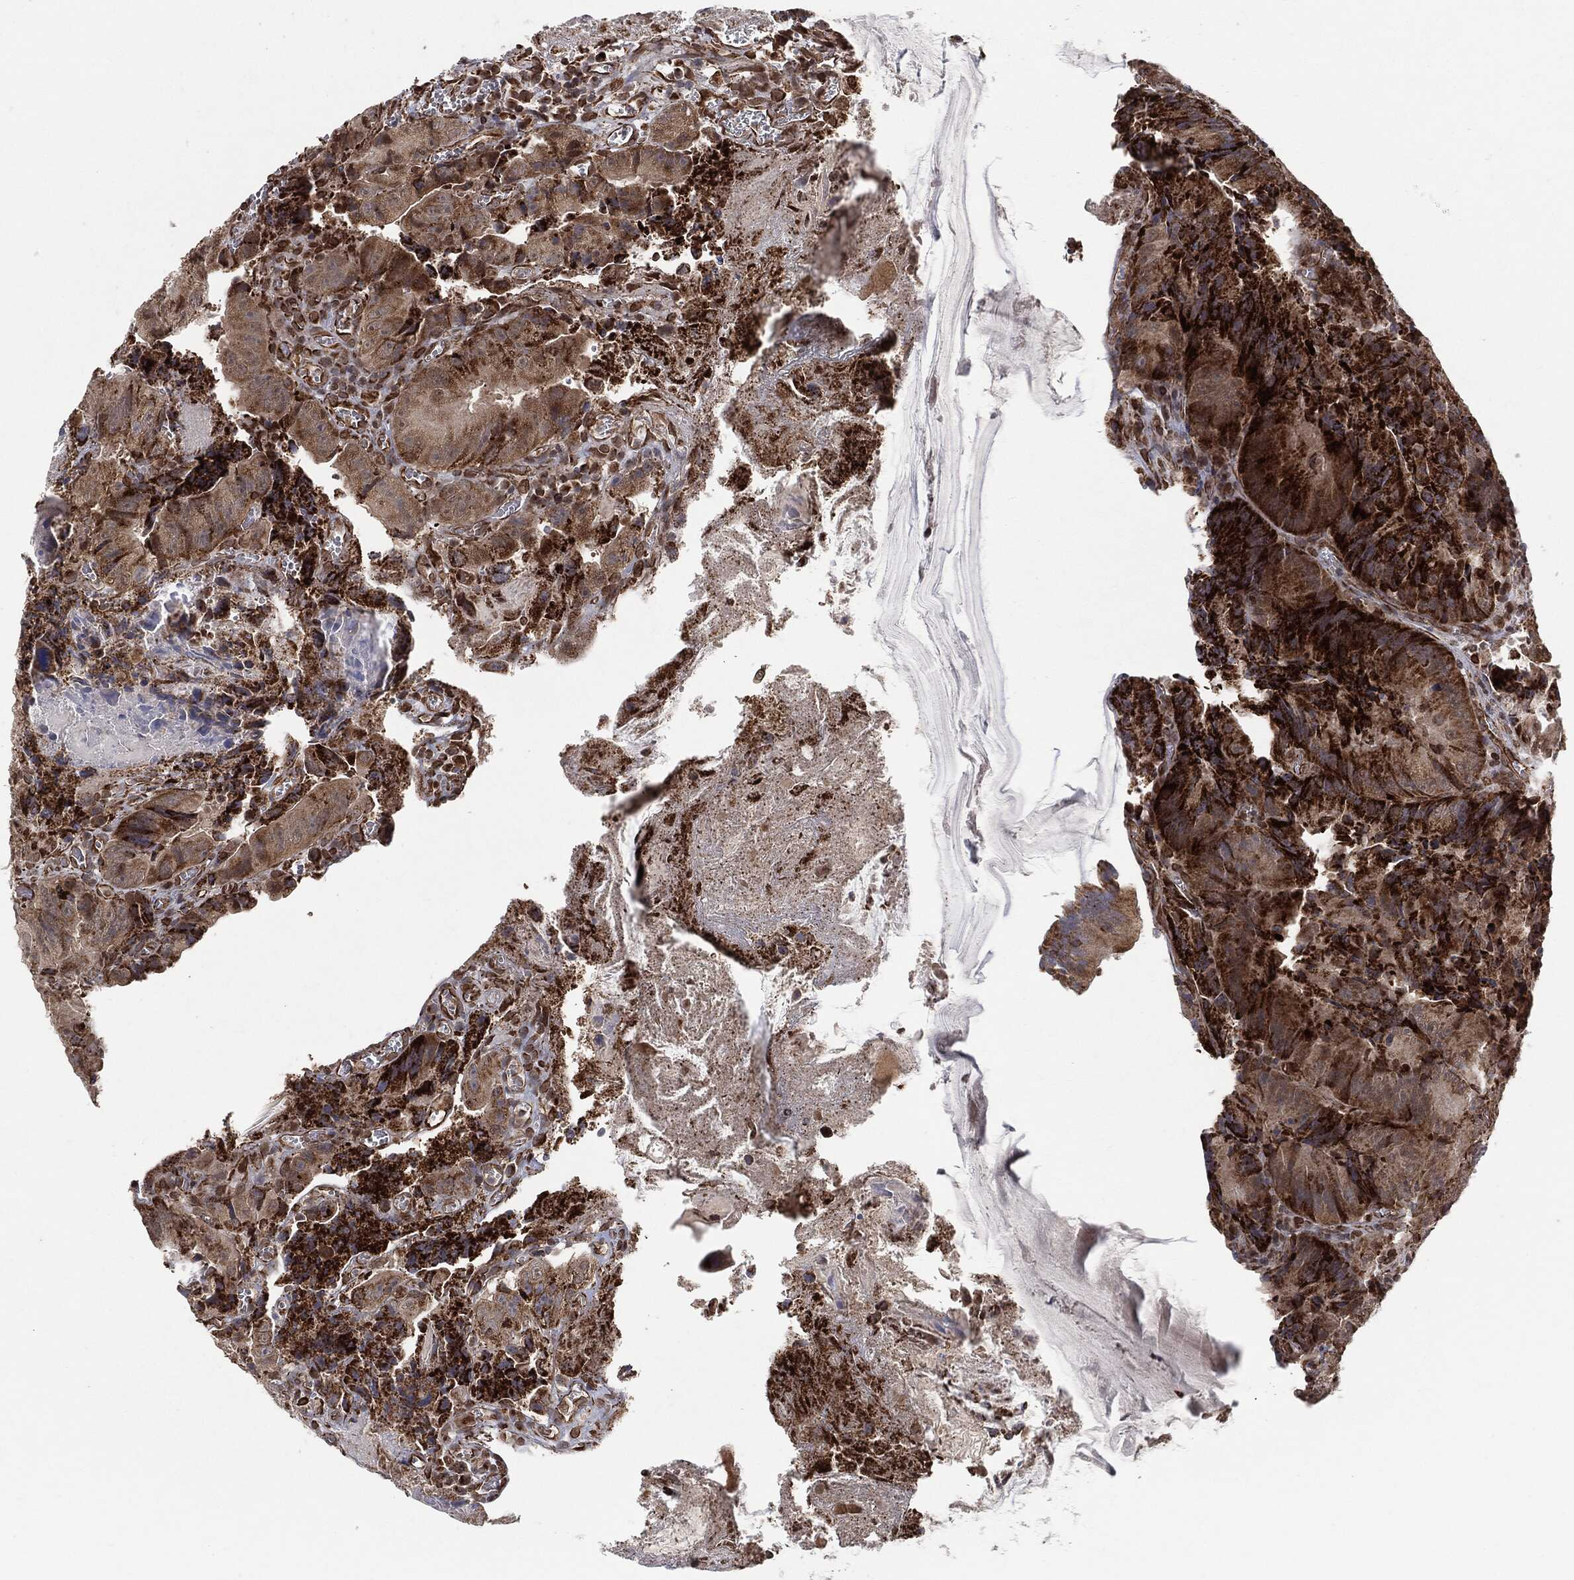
{"staining": {"intensity": "strong", "quantity": "25%-75%", "location": "cytoplasmic/membranous"}, "tissue": "colorectal cancer", "cell_type": "Tumor cells", "image_type": "cancer", "snomed": [{"axis": "morphology", "description": "Adenocarcinoma, NOS"}, {"axis": "topography", "description": "Colon"}], "caption": "DAB immunohistochemical staining of human adenocarcinoma (colorectal) demonstrates strong cytoplasmic/membranous protein positivity in about 25%-75% of tumor cells.", "gene": "TP53RK", "patient": {"sex": "female", "age": 86}}